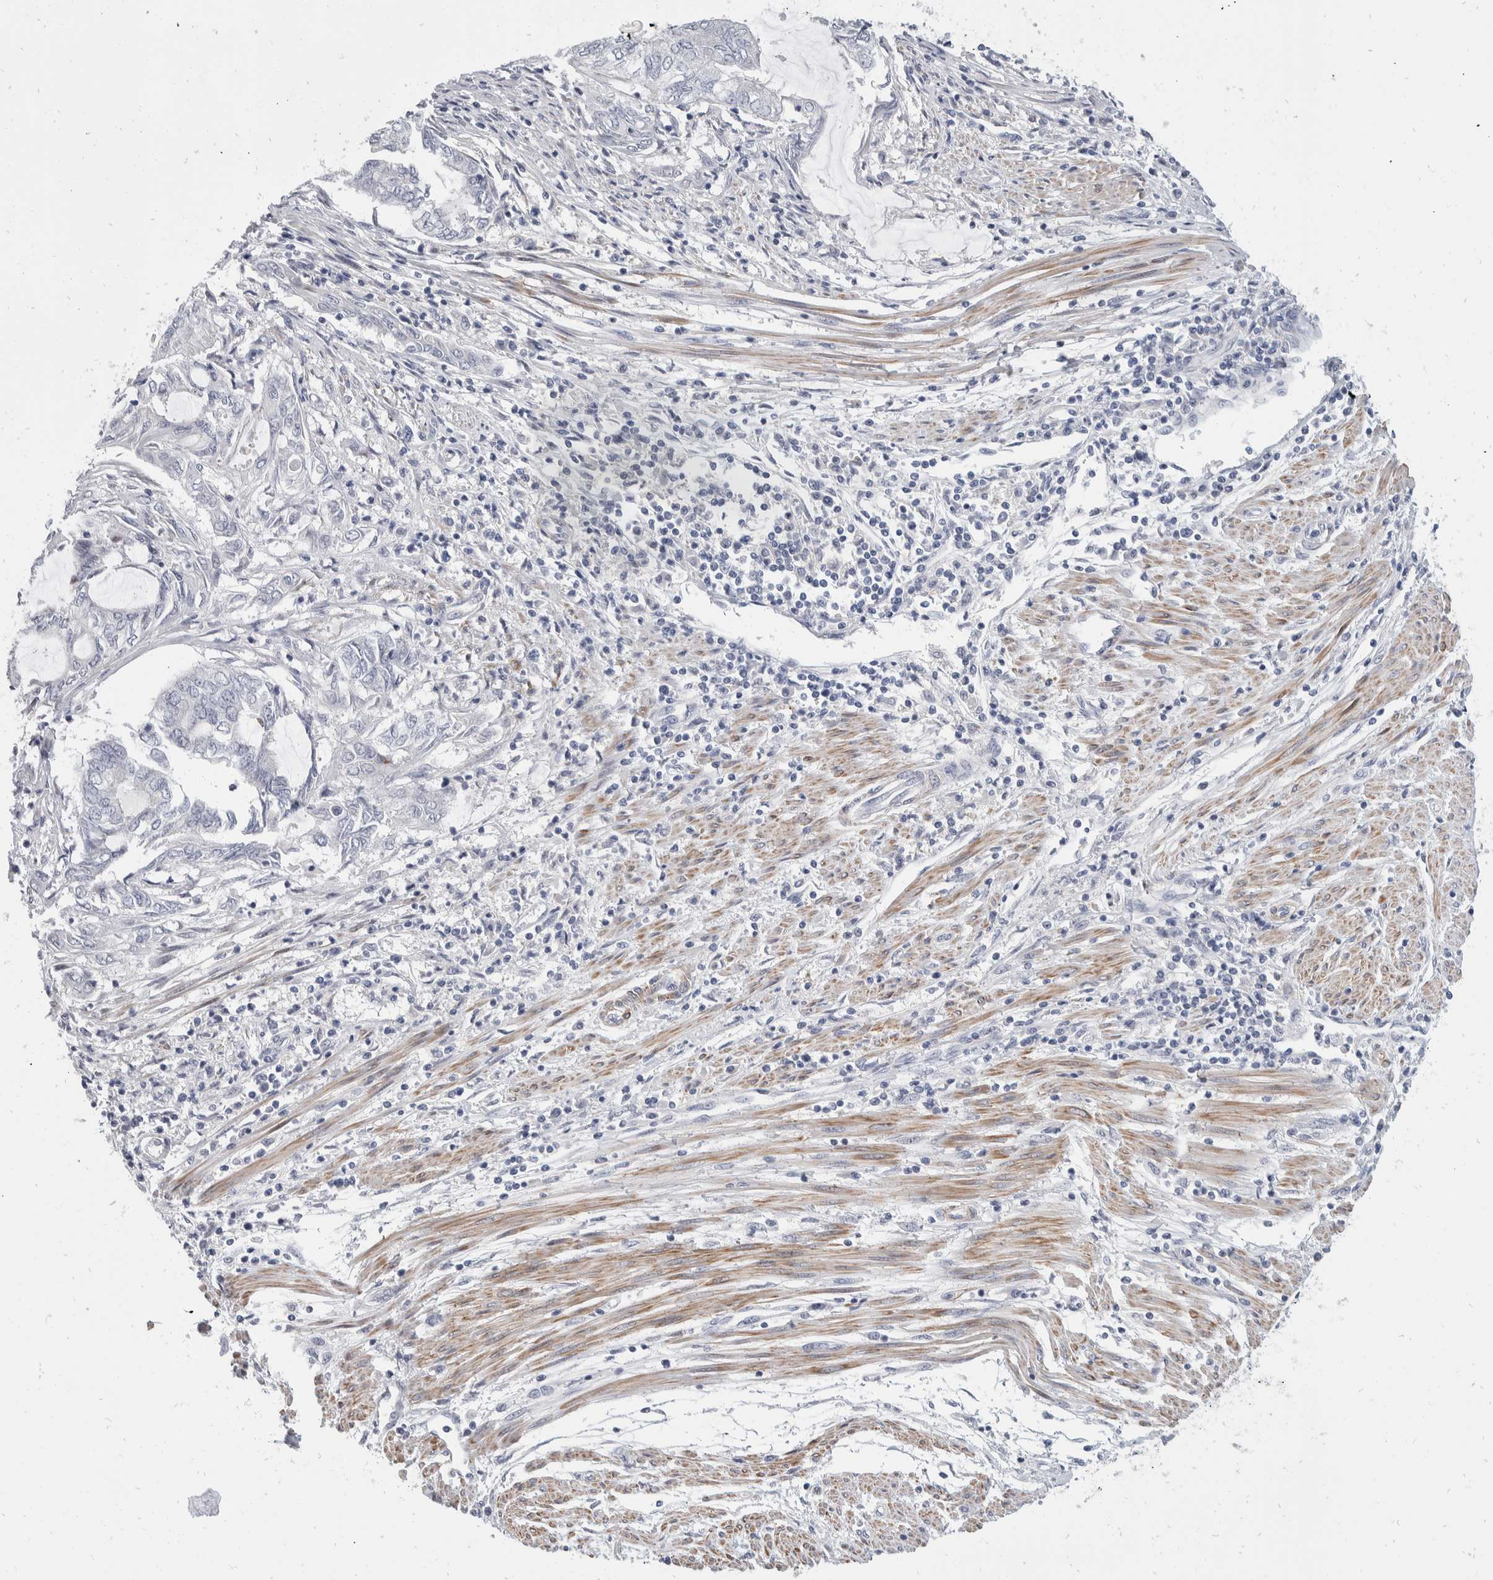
{"staining": {"intensity": "negative", "quantity": "none", "location": "none"}, "tissue": "endometrial cancer", "cell_type": "Tumor cells", "image_type": "cancer", "snomed": [{"axis": "morphology", "description": "Adenocarcinoma, NOS"}, {"axis": "topography", "description": "Uterus"}, {"axis": "topography", "description": "Endometrium"}], "caption": "Human endometrial cancer (adenocarcinoma) stained for a protein using IHC displays no expression in tumor cells.", "gene": "CATSPERD", "patient": {"sex": "female", "age": 70}}